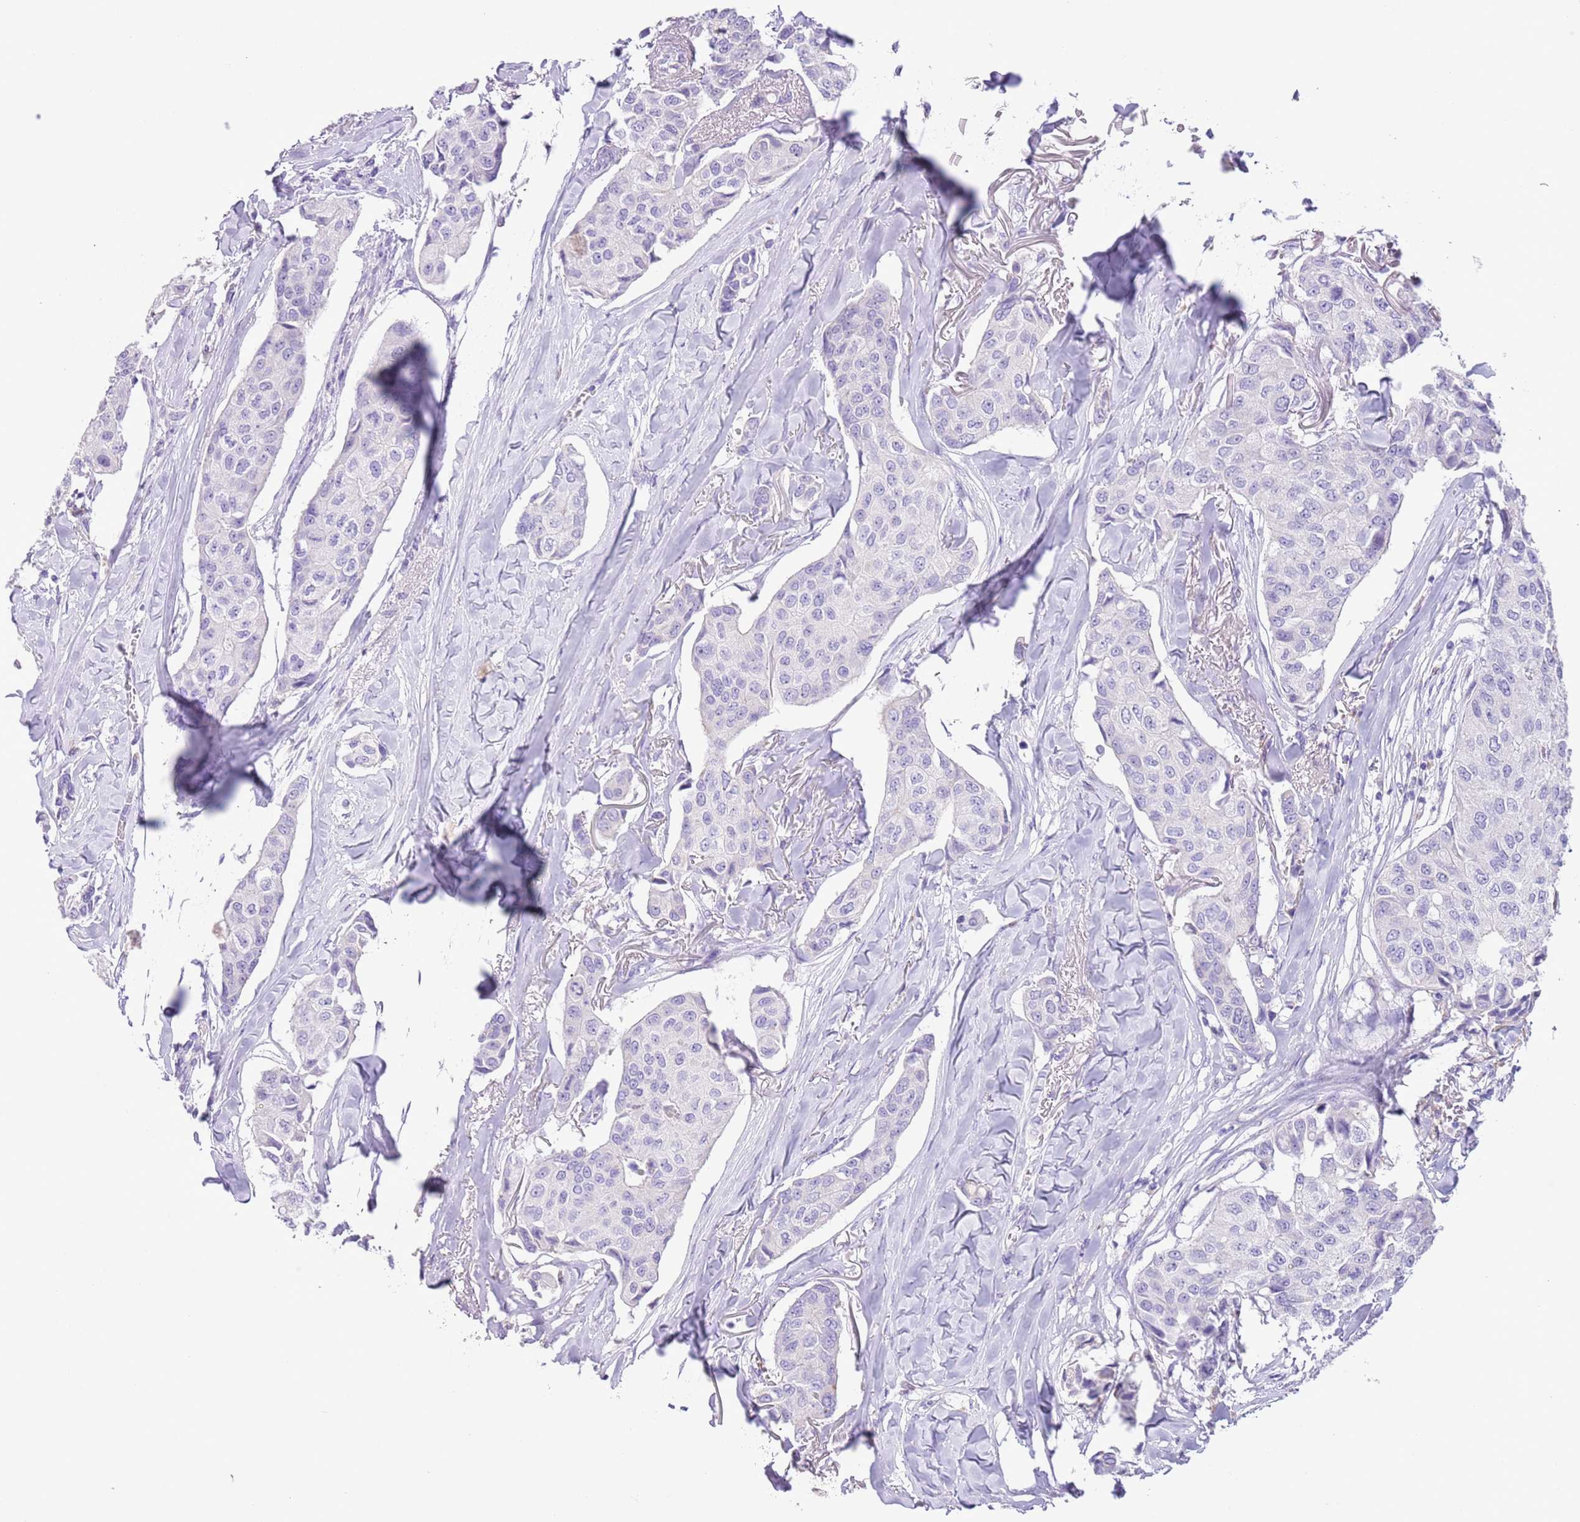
{"staining": {"intensity": "negative", "quantity": "none", "location": "none"}, "tissue": "breast cancer", "cell_type": "Tumor cells", "image_type": "cancer", "snomed": [{"axis": "morphology", "description": "Duct carcinoma"}, {"axis": "topography", "description": "Breast"}], "caption": "Tumor cells are negative for brown protein staining in breast intraductal carcinoma.", "gene": "ZNF697", "patient": {"sex": "female", "age": 80}}